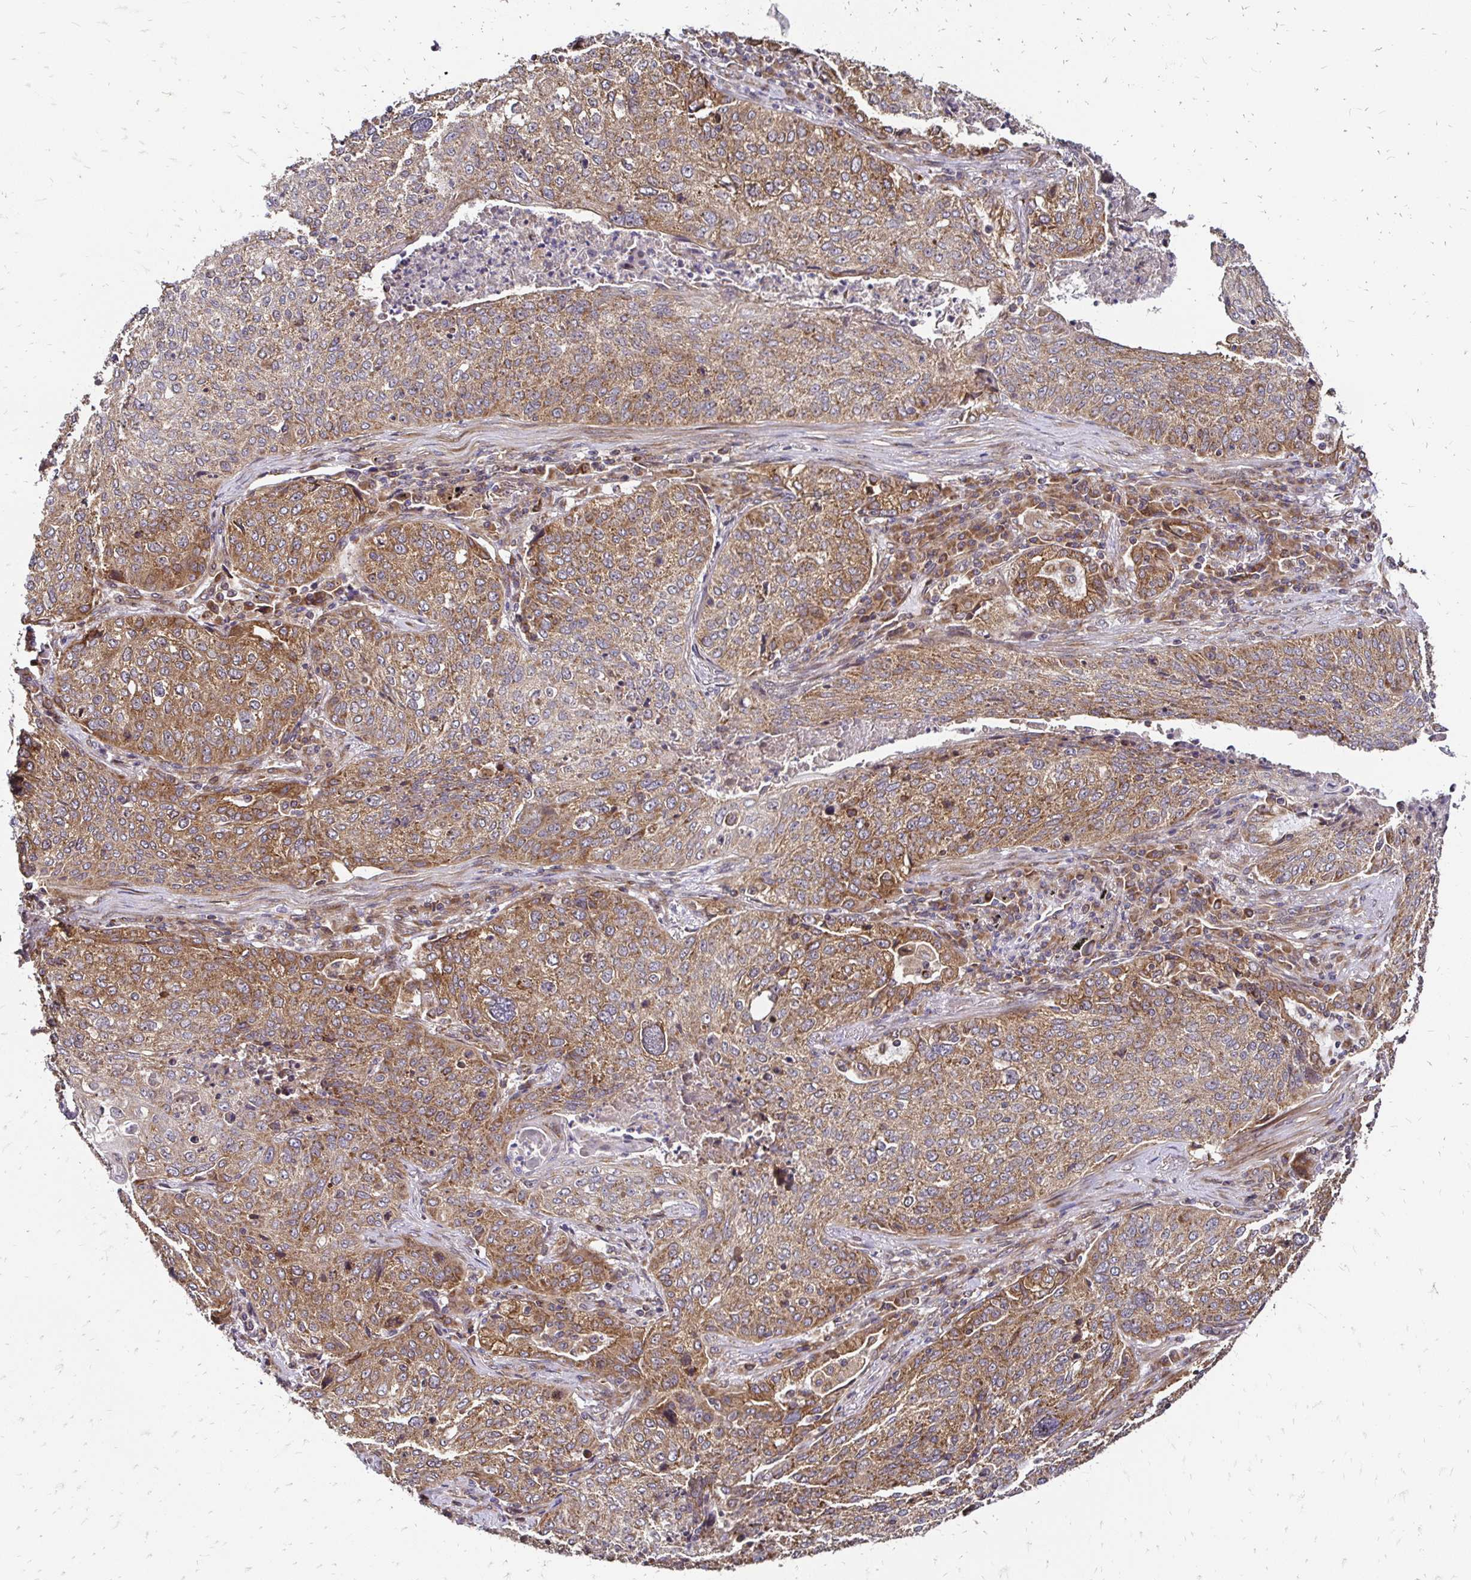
{"staining": {"intensity": "moderate", "quantity": ">75%", "location": "cytoplasmic/membranous"}, "tissue": "lung cancer", "cell_type": "Tumor cells", "image_type": "cancer", "snomed": [{"axis": "morphology", "description": "Squamous cell carcinoma, NOS"}, {"axis": "topography", "description": "Lung"}], "caption": "Protein expression analysis of human lung squamous cell carcinoma reveals moderate cytoplasmic/membranous expression in about >75% of tumor cells.", "gene": "ZW10", "patient": {"sex": "male", "age": 63}}